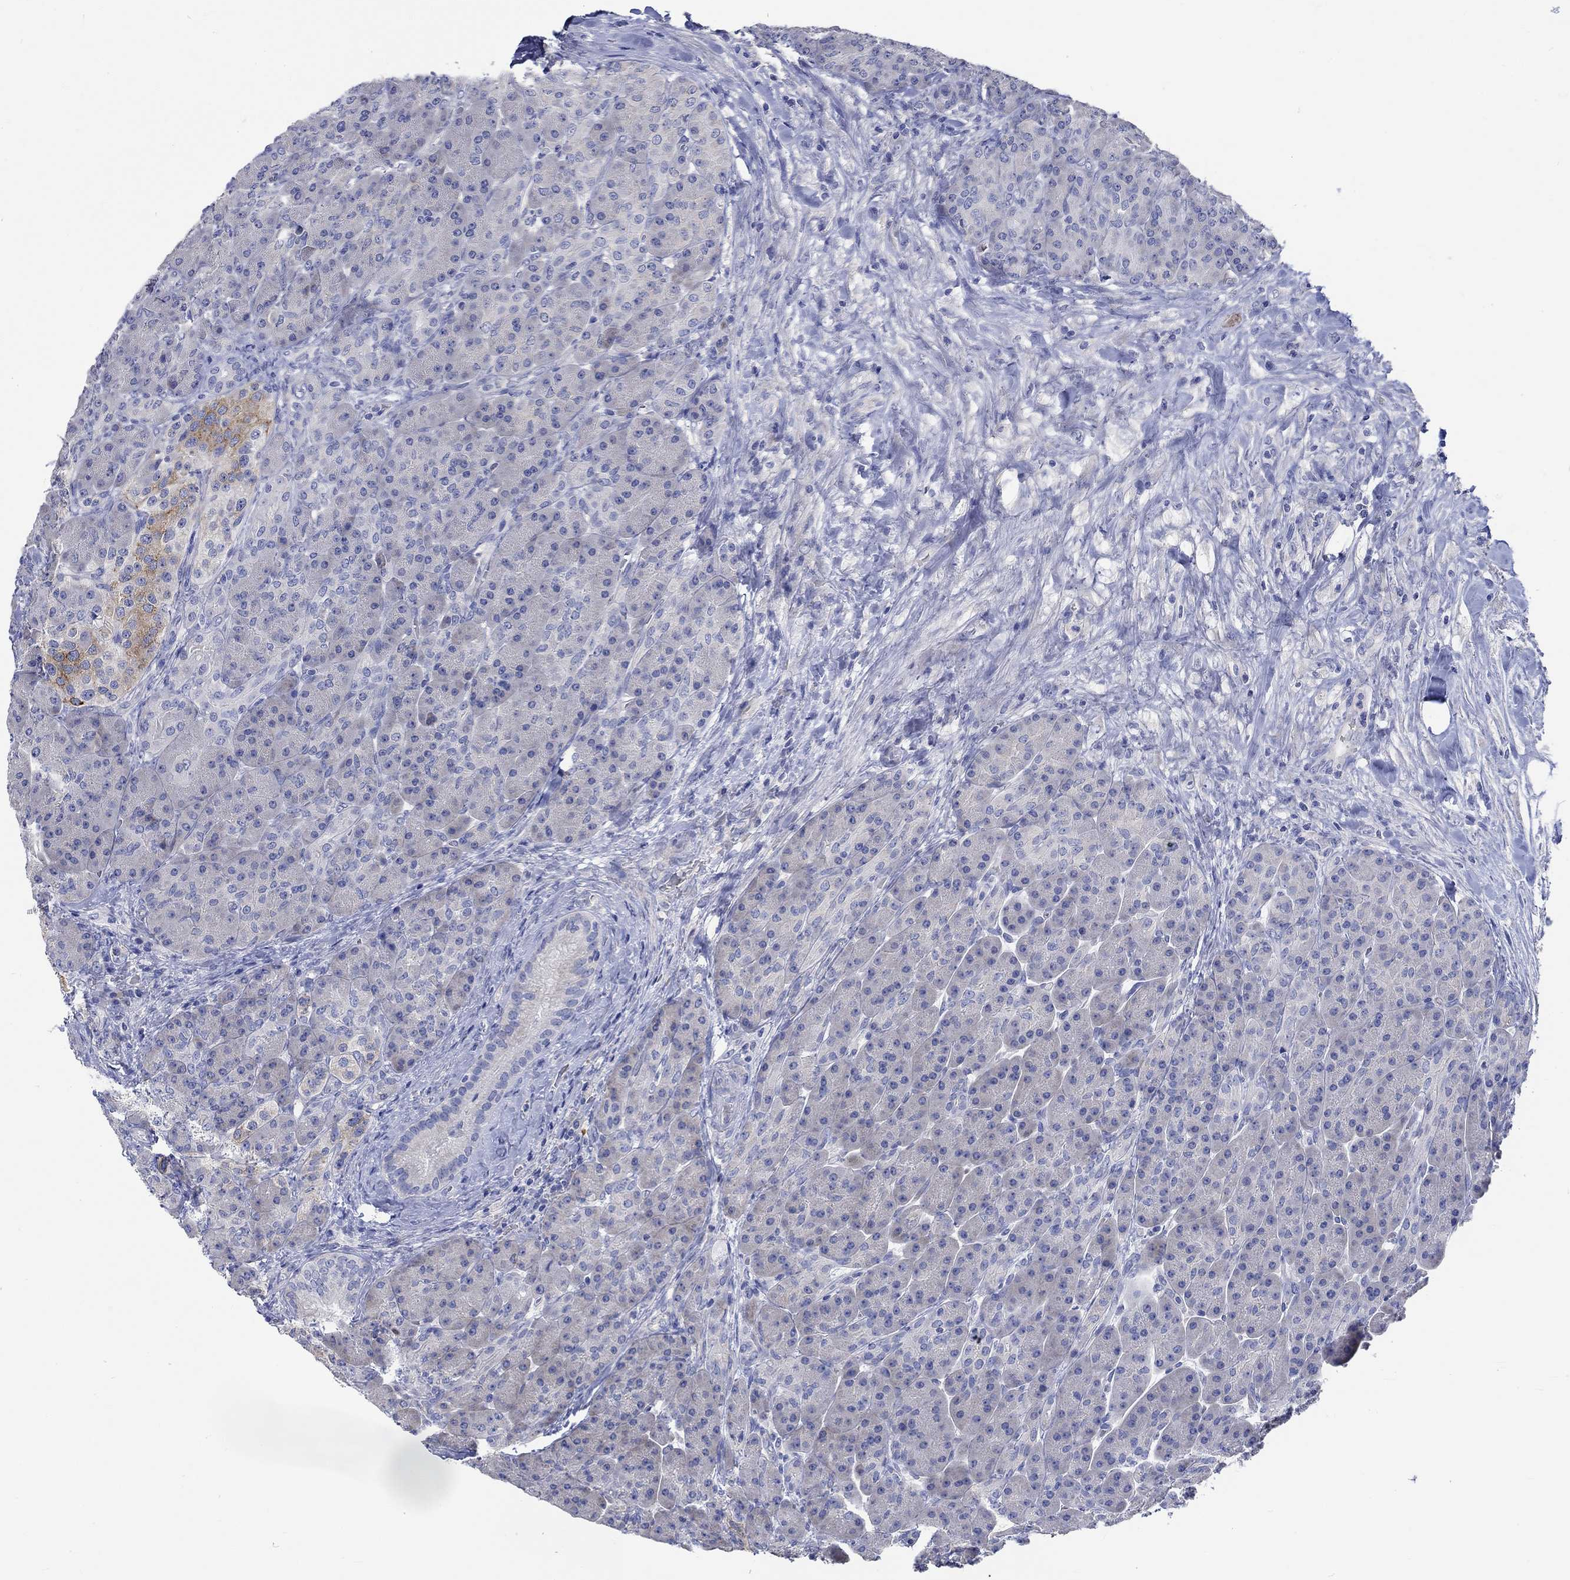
{"staining": {"intensity": "negative", "quantity": "none", "location": "none"}, "tissue": "pancreas", "cell_type": "Exocrine glandular cells", "image_type": "normal", "snomed": [{"axis": "morphology", "description": "Normal tissue, NOS"}, {"axis": "topography", "description": "Pancreas"}], "caption": "Pancreas was stained to show a protein in brown. There is no significant expression in exocrine glandular cells. (Immunohistochemistry, brightfield microscopy, high magnification).", "gene": "KCNA1", "patient": {"sex": "male", "age": 70}}